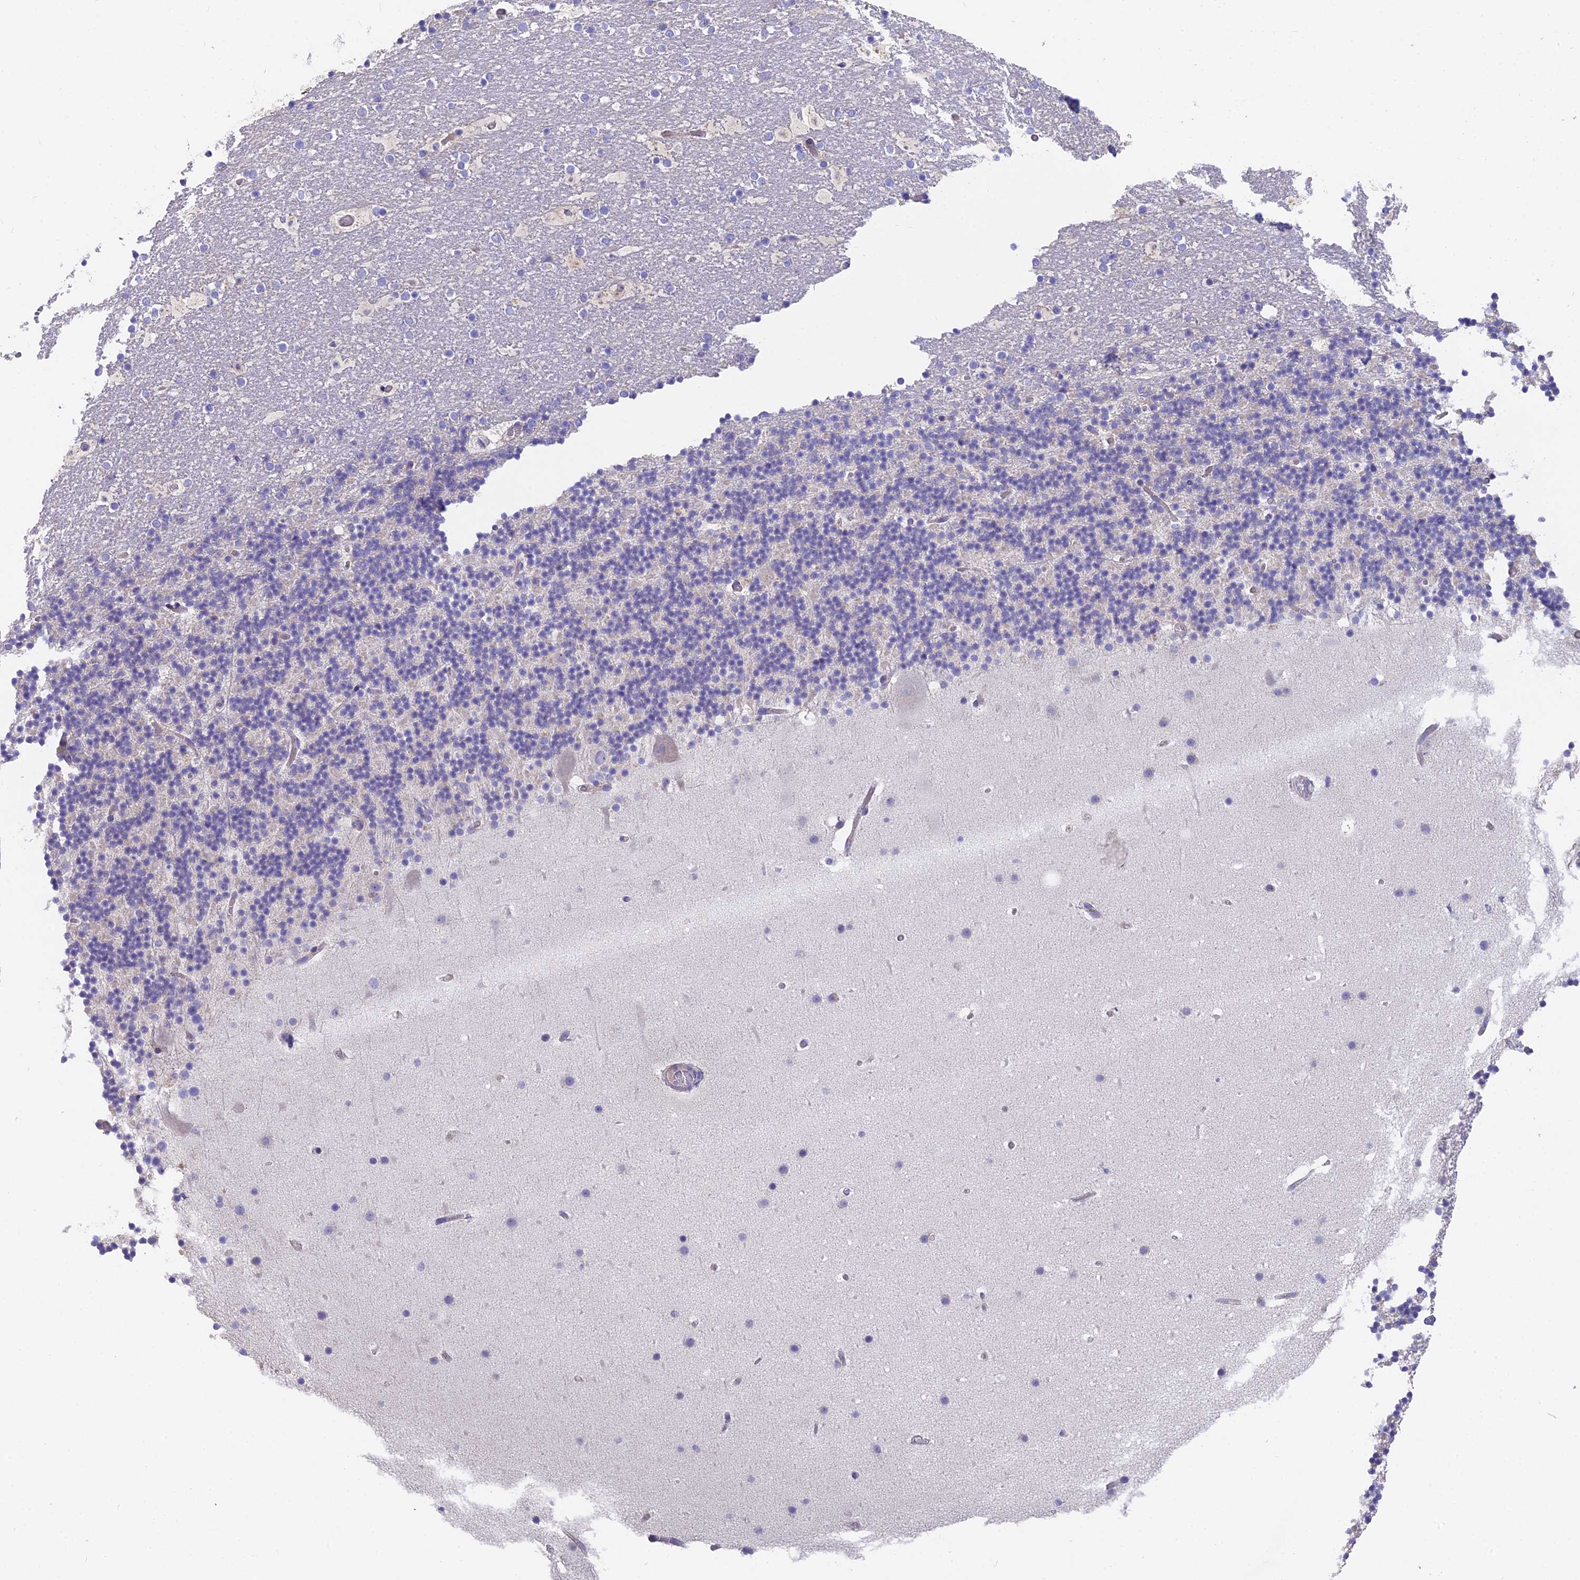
{"staining": {"intensity": "negative", "quantity": "none", "location": "none"}, "tissue": "cerebellum", "cell_type": "Cells in granular layer", "image_type": "normal", "snomed": [{"axis": "morphology", "description": "Normal tissue, NOS"}, {"axis": "topography", "description": "Cerebellum"}], "caption": "This is a photomicrograph of immunohistochemistry (IHC) staining of benign cerebellum, which shows no staining in cells in granular layer.", "gene": "FAM168B", "patient": {"sex": "male", "age": 57}}